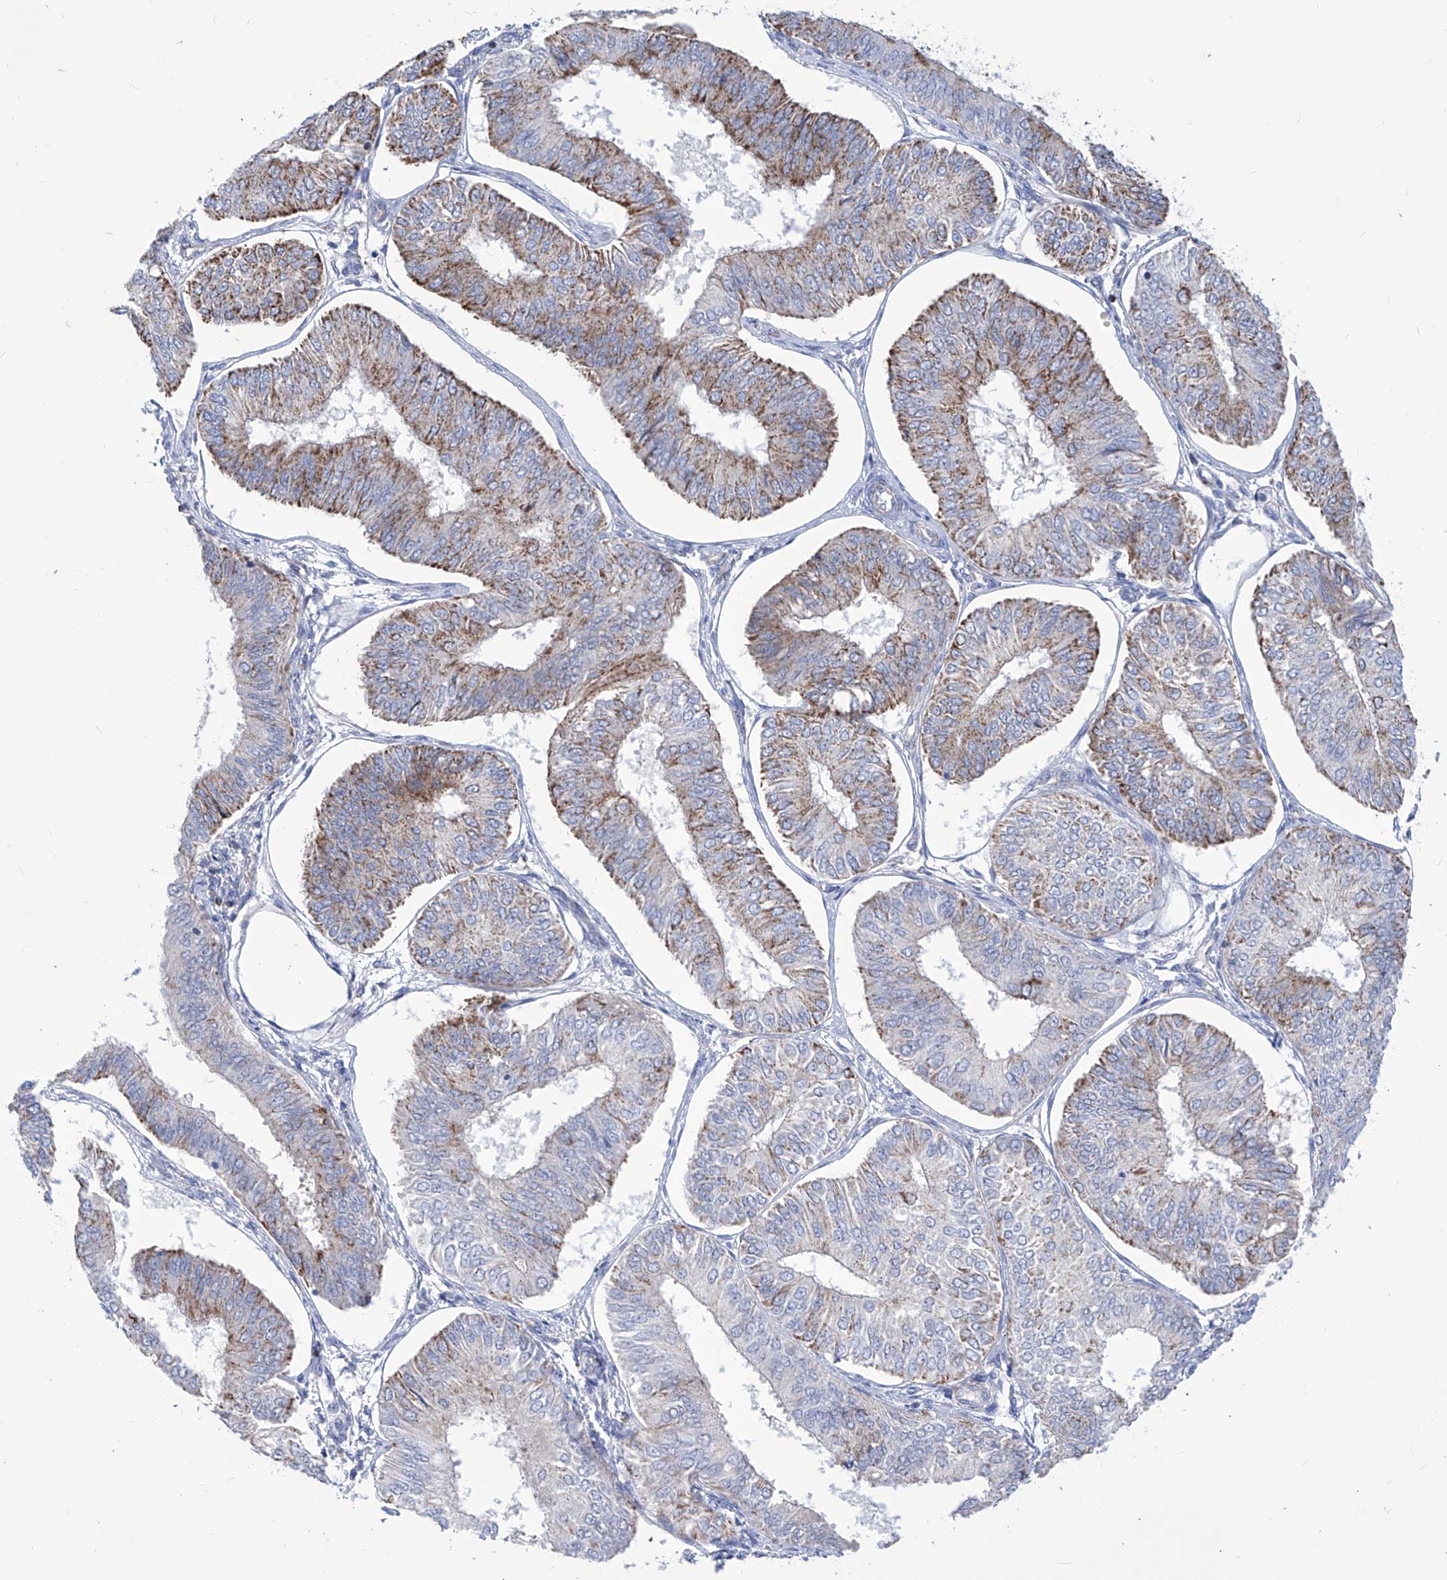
{"staining": {"intensity": "moderate", "quantity": "25%-75%", "location": "cytoplasmic/membranous"}, "tissue": "endometrial cancer", "cell_type": "Tumor cells", "image_type": "cancer", "snomed": [{"axis": "morphology", "description": "Adenocarcinoma, NOS"}, {"axis": "topography", "description": "Endometrium"}], "caption": "IHC staining of endometrial adenocarcinoma, which exhibits medium levels of moderate cytoplasmic/membranous staining in approximately 25%-75% of tumor cells indicating moderate cytoplasmic/membranous protein positivity. The staining was performed using DAB (brown) for protein detection and nuclei were counterstained in hematoxylin (blue).", "gene": "SRBD1", "patient": {"sex": "female", "age": 58}}